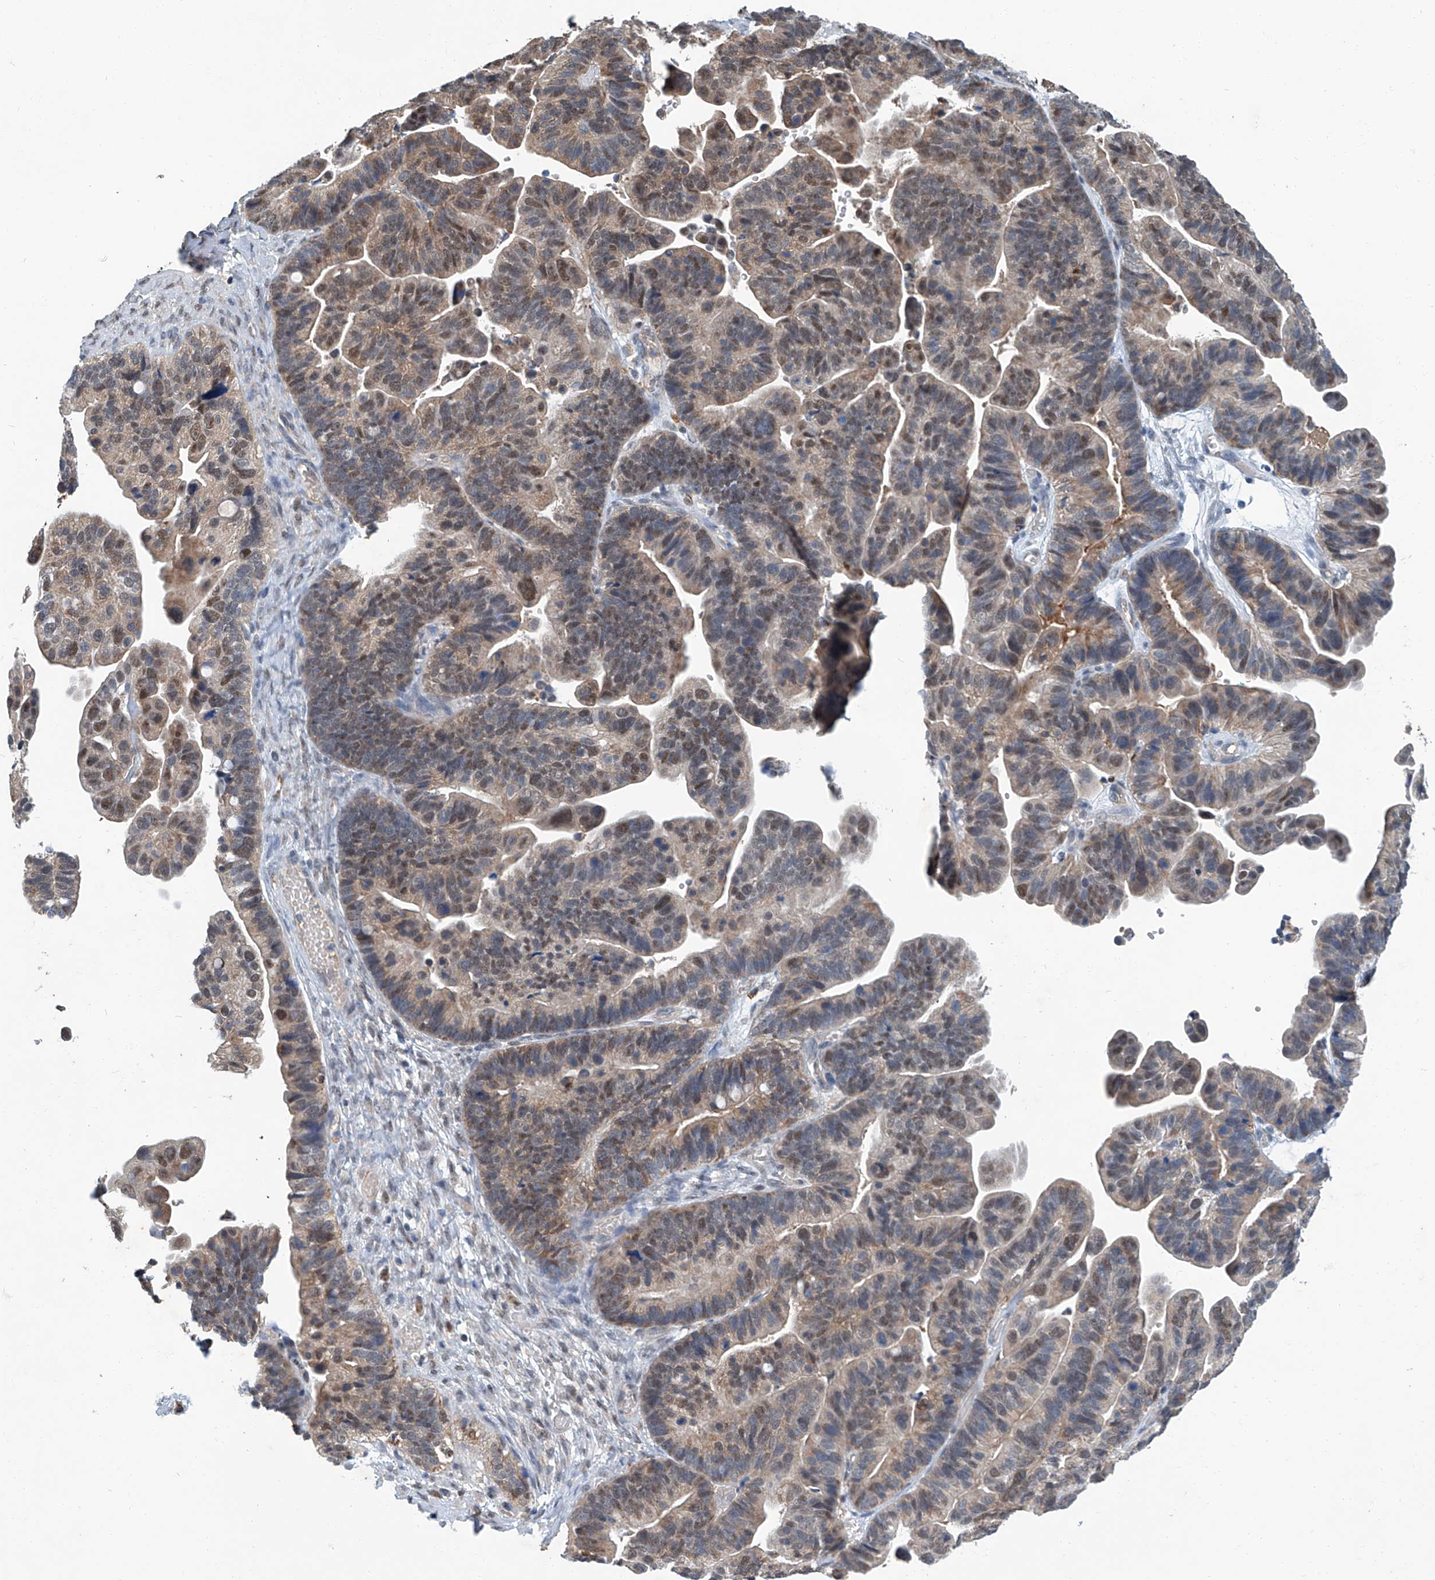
{"staining": {"intensity": "moderate", "quantity": ">75%", "location": "cytoplasmic/membranous,nuclear"}, "tissue": "ovarian cancer", "cell_type": "Tumor cells", "image_type": "cancer", "snomed": [{"axis": "morphology", "description": "Cystadenocarcinoma, serous, NOS"}, {"axis": "topography", "description": "Ovary"}], "caption": "DAB (3,3'-diaminobenzidine) immunohistochemical staining of human ovarian cancer (serous cystadenocarcinoma) reveals moderate cytoplasmic/membranous and nuclear protein staining in about >75% of tumor cells.", "gene": "CLK1", "patient": {"sex": "female", "age": 56}}